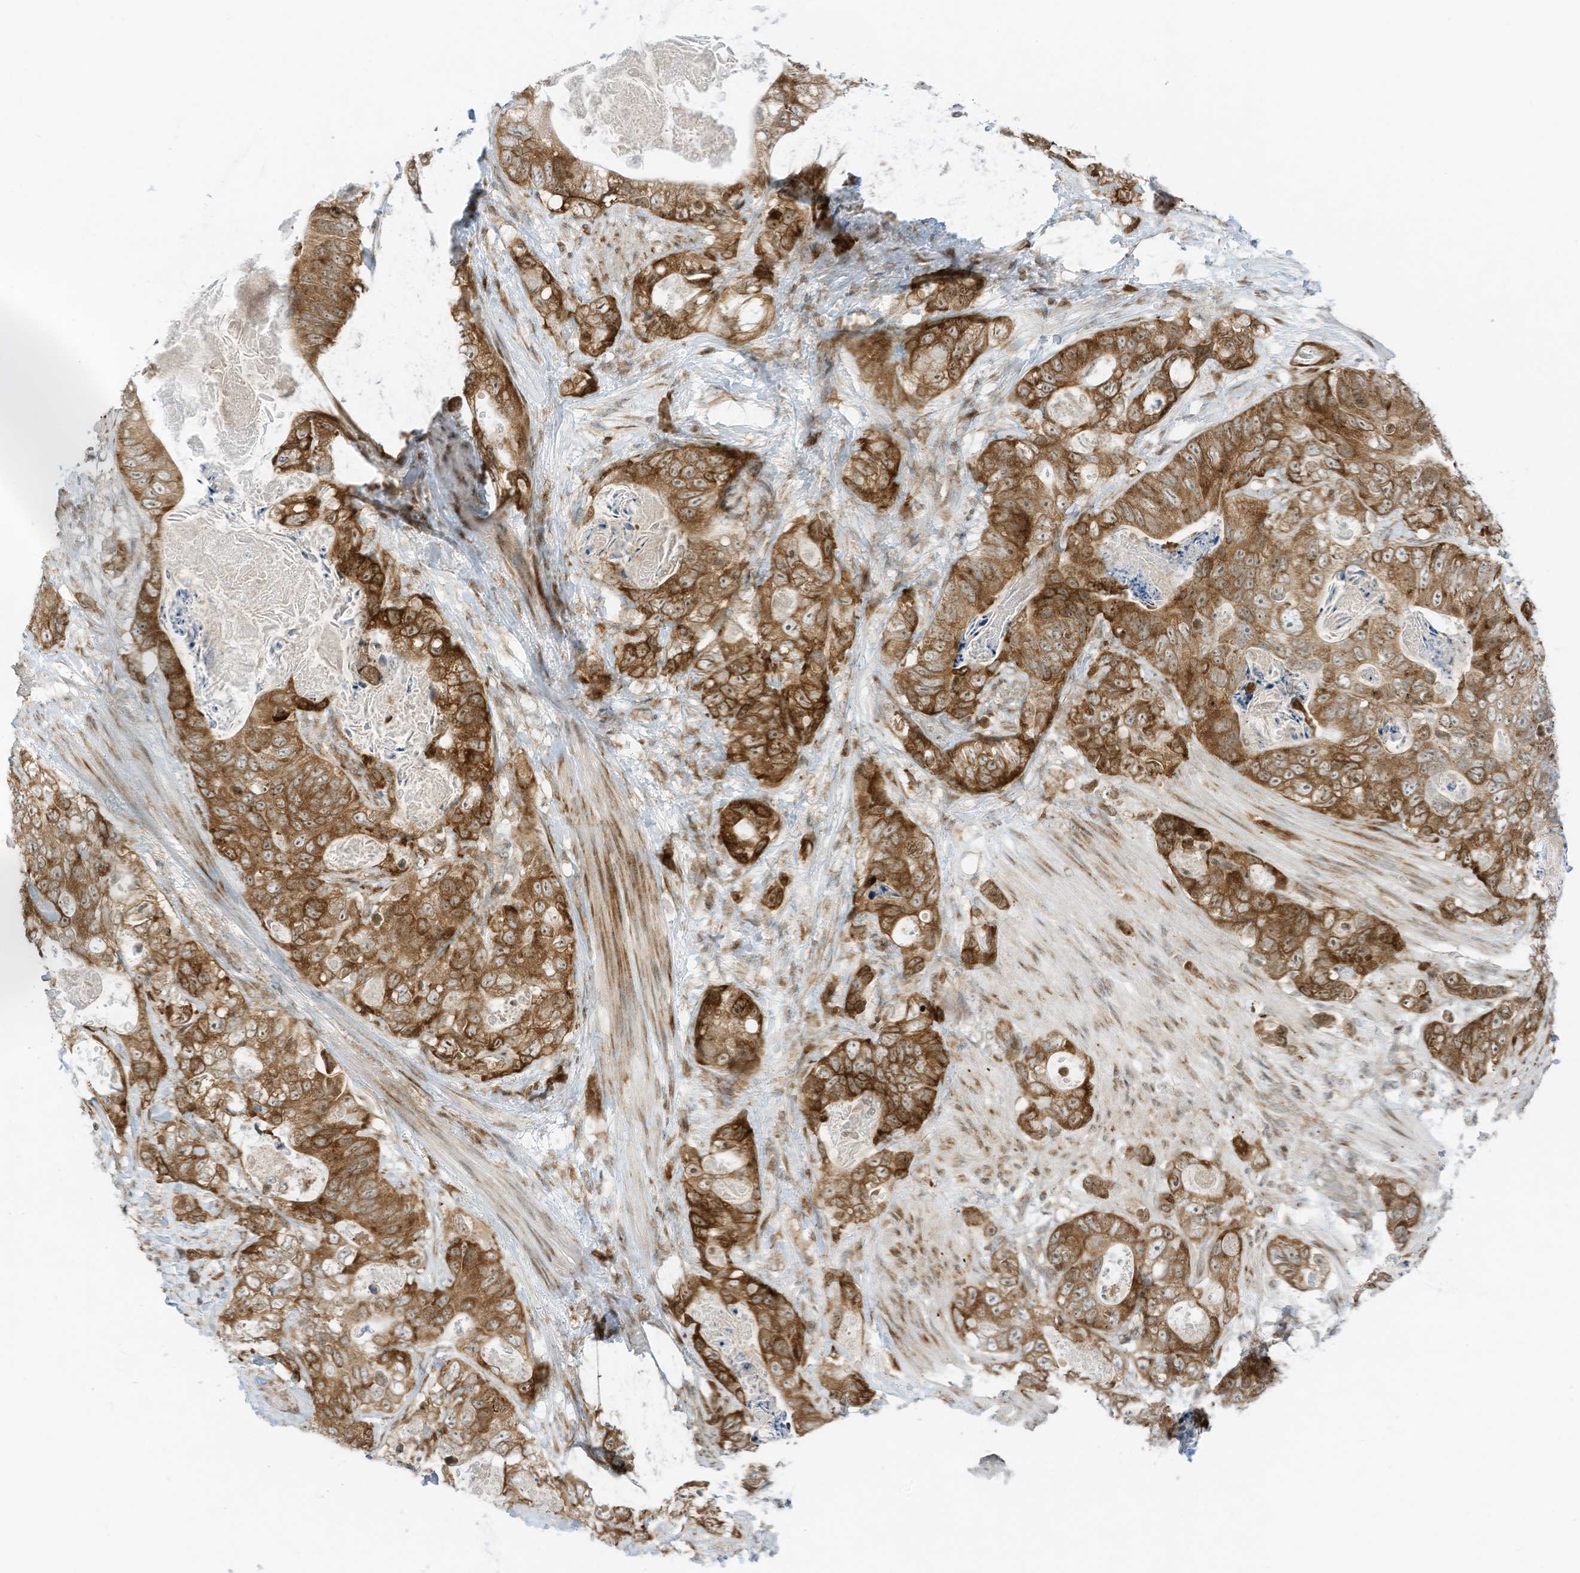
{"staining": {"intensity": "moderate", "quantity": ">75%", "location": "cytoplasmic/membranous,nuclear"}, "tissue": "stomach cancer", "cell_type": "Tumor cells", "image_type": "cancer", "snomed": [{"axis": "morphology", "description": "Normal tissue, NOS"}, {"axis": "morphology", "description": "Adenocarcinoma, NOS"}, {"axis": "topography", "description": "Stomach"}], "caption": "This photomicrograph exhibits immunohistochemistry staining of stomach cancer, with medium moderate cytoplasmic/membranous and nuclear positivity in approximately >75% of tumor cells.", "gene": "EDF1", "patient": {"sex": "female", "age": 89}}